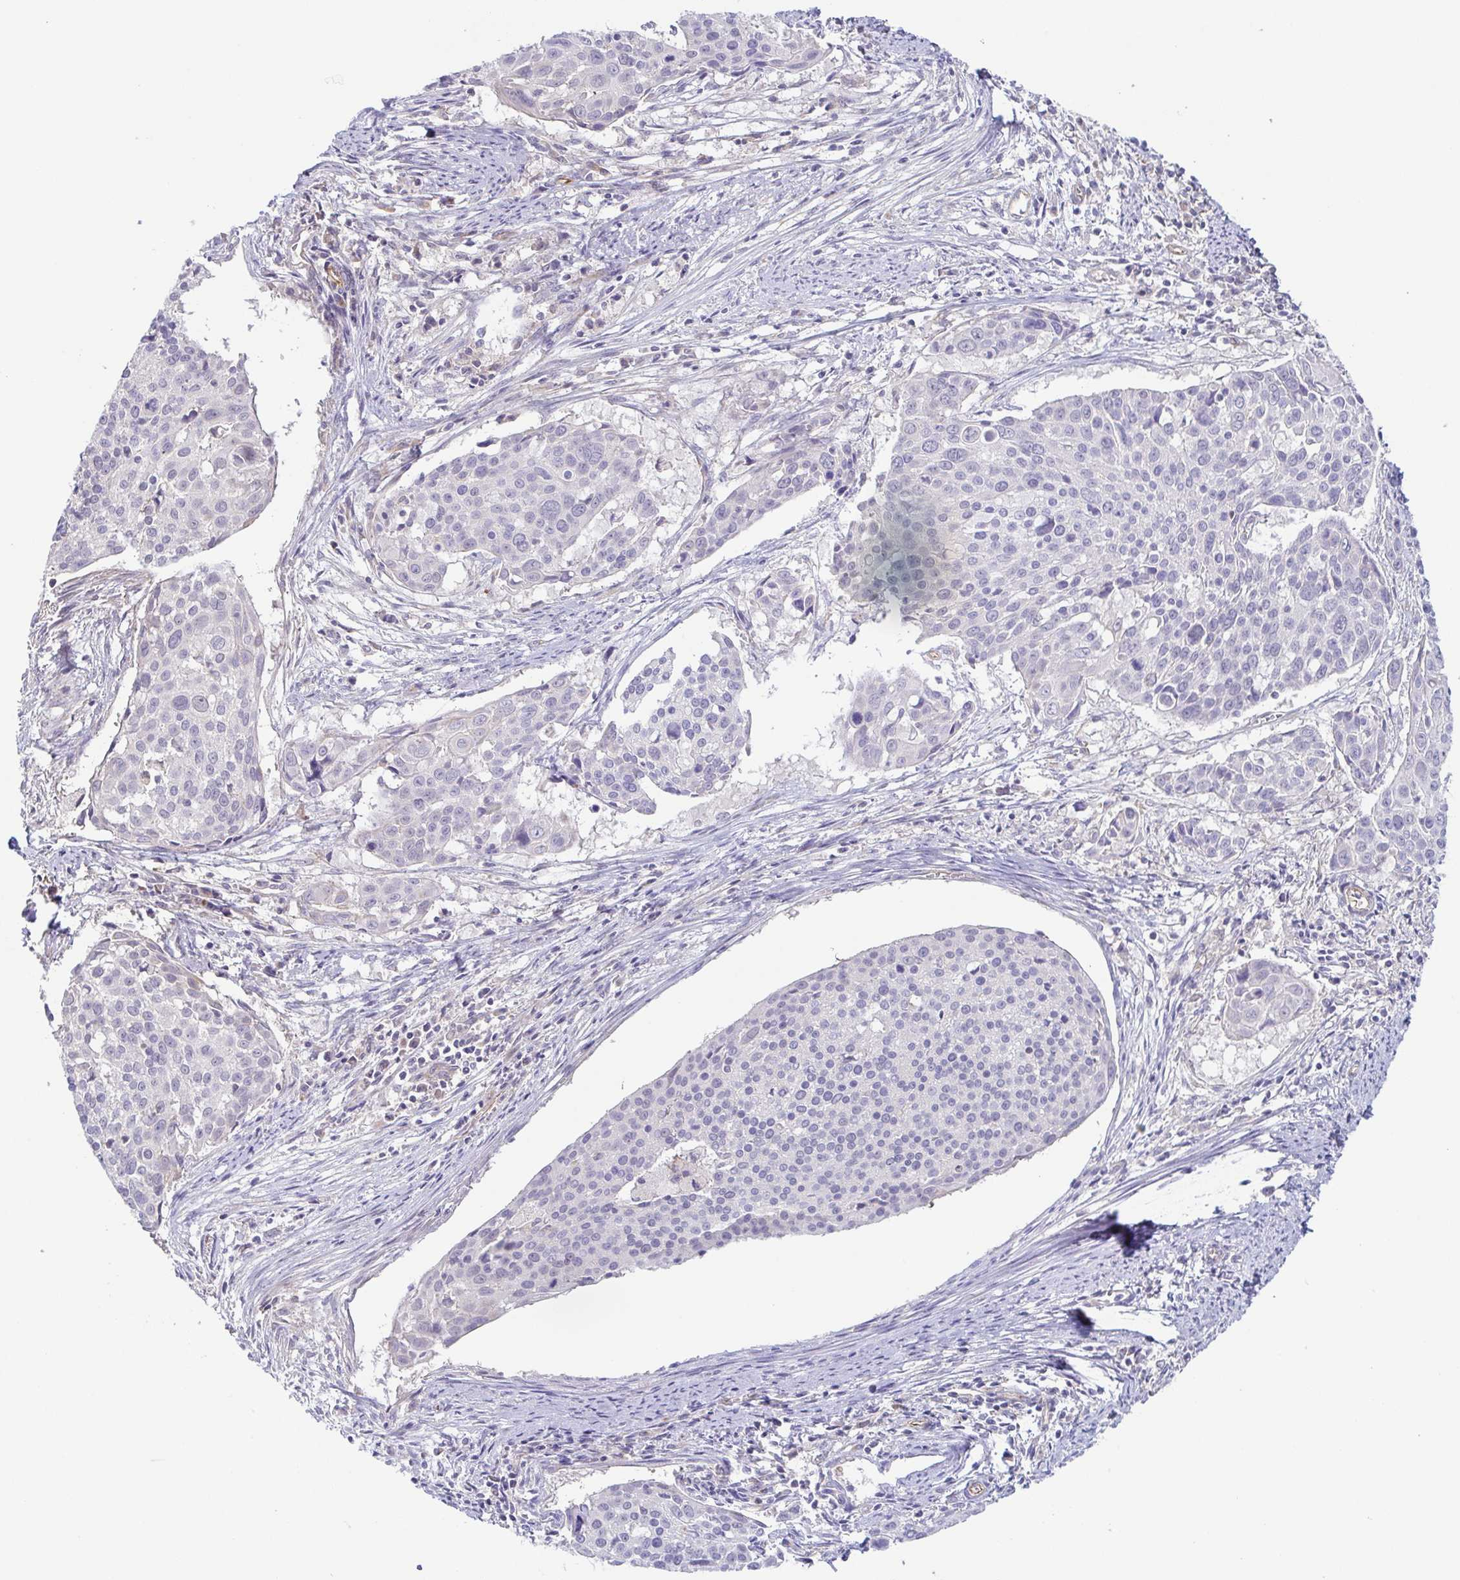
{"staining": {"intensity": "negative", "quantity": "none", "location": "none"}, "tissue": "cervical cancer", "cell_type": "Tumor cells", "image_type": "cancer", "snomed": [{"axis": "morphology", "description": "Squamous cell carcinoma, NOS"}, {"axis": "topography", "description": "Cervix"}], "caption": "This is an IHC photomicrograph of cervical cancer (squamous cell carcinoma). There is no staining in tumor cells.", "gene": "COL17A1", "patient": {"sex": "female", "age": 39}}